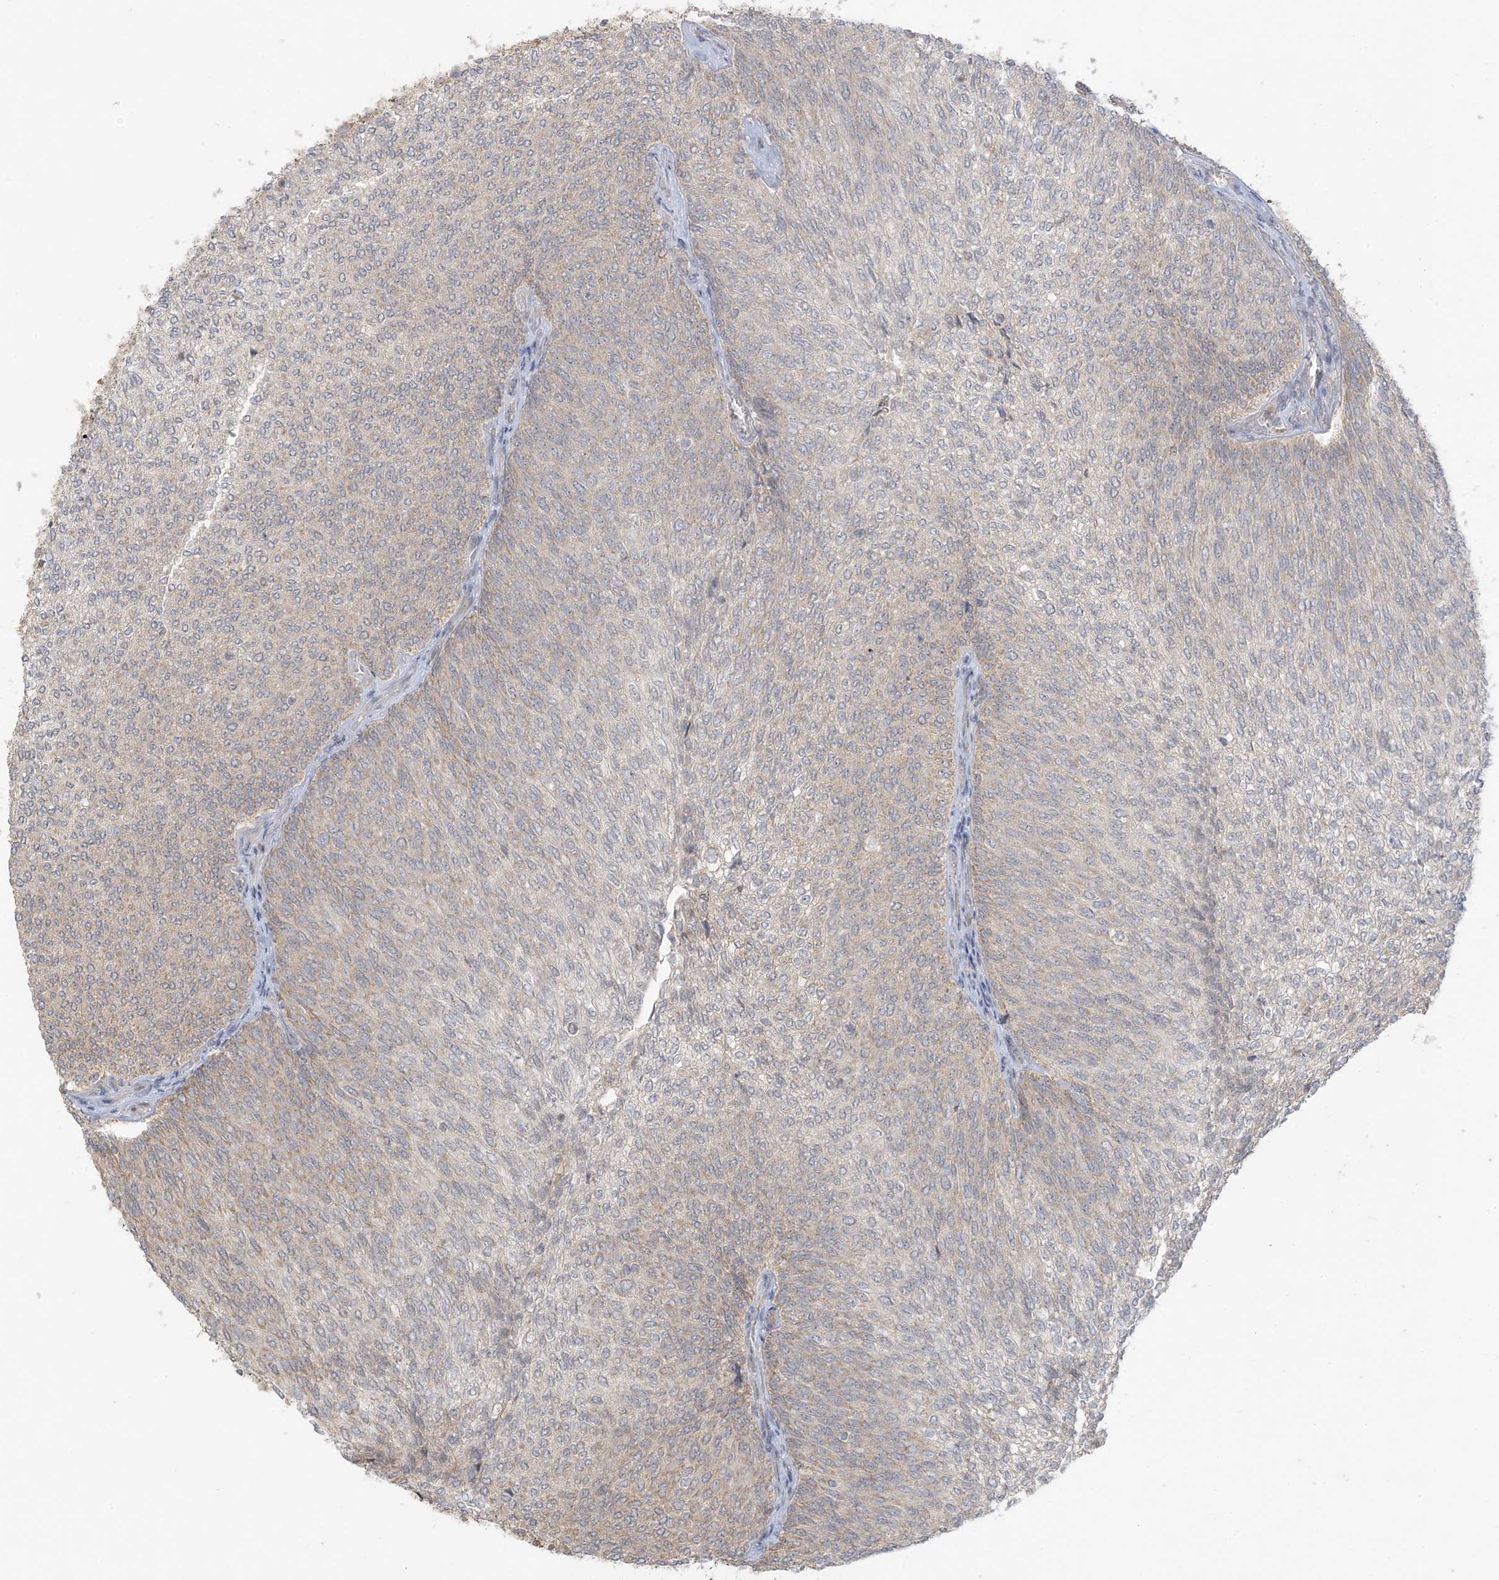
{"staining": {"intensity": "moderate", "quantity": ">75%", "location": "cytoplasmic/membranous"}, "tissue": "urothelial cancer", "cell_type": "Tumor cells", "image_type": "cancer", "snomed": [{"axis": "morphology", "description": "Urothelial carcinoma, Low grade"}, {"axis": "topography", "description": "Urinary bladder"}], "caption": "Urothelial cancer tissue shows moderate cytoplasmic/membranous positivity in approximately >75% of tumor cells (brown staining indicates protein expression, while blue staining denotes nuclei).", "gene": "MCOLN1", "patient": {"sex": "female", "age": 79}}